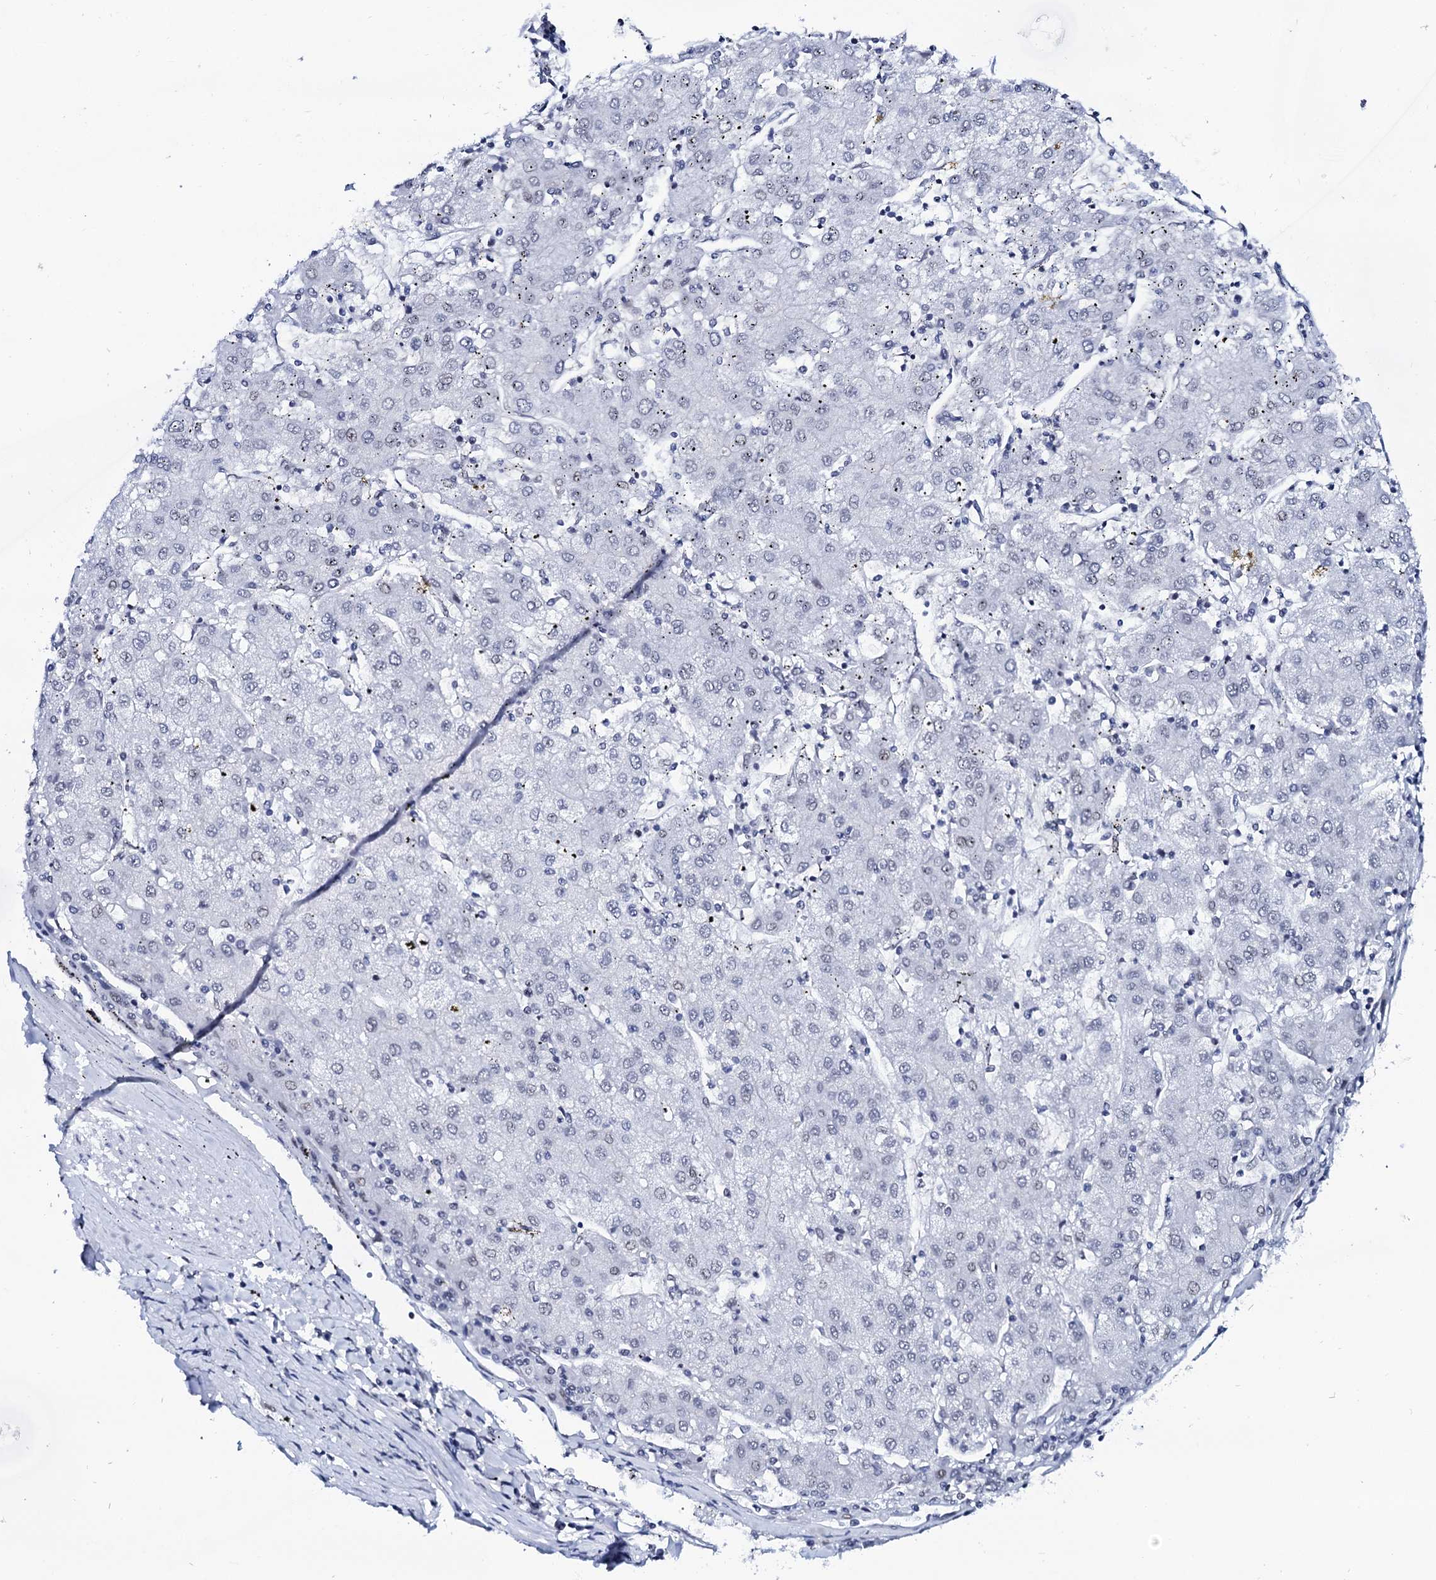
{"staining": {"intensity": "negative", "quantity": "none", "location": "none"}, "tissue": "liver cancer", "cell_type": "Tumor cells", "image_type": "cancer", "snomed": [{"axis": "morphology", "description": "Carcinoma, Hepatocellular, NOS"}, {"axis": "topography", "description": "Liver"}], "caption": "The histopathology image shows no significant staining in tumor cells of liver cancer.", "gene": "SPATA19", "patient": {"sex": "male", "age": 72}}